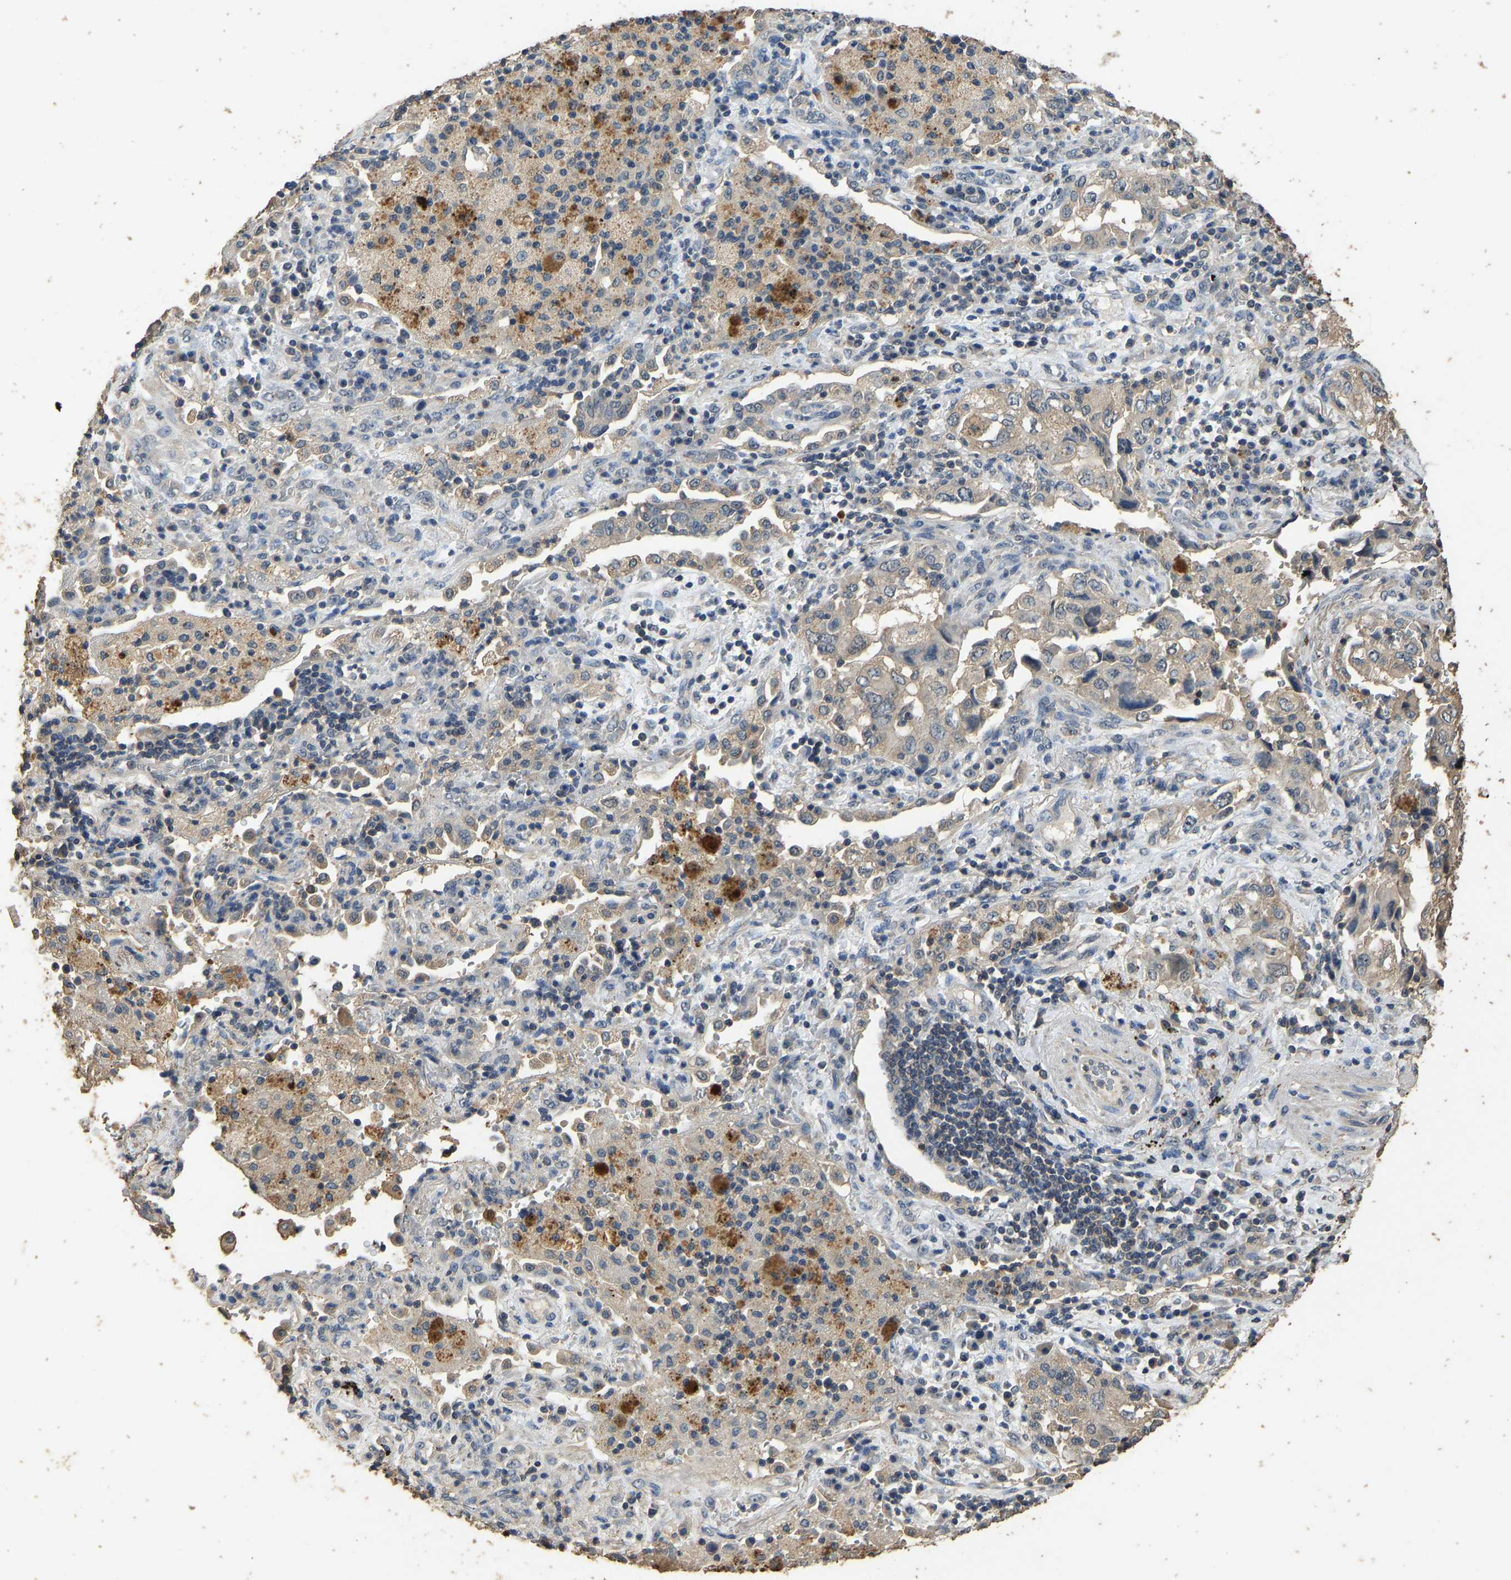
{"staining": {"intensity": "moderate", "quantity": ">75%", "location": "cytoplasmic/membranous"}, "tissue": "lung cancer", "cell_type": "Tumor cells", "image_type": "cancer", "snomed": [{"axis": "morphology", "description": "Adenocarcinoma, NOS"}, {"axis": "topography", "description": "Lung"}], "caption": "The photomicrograph shows immunohistochemical staining of lung cancer (adenocarcinoma). There is moderate cytoplasmic/membranous positivity is identified in about >75% of tumor cells. (DAB (3,3'-diaminobenzidine) IHC with brightfield microscopy, high magnification).", "gene": "CIDEC", "patient": {"sex": "male", "age": 64}}